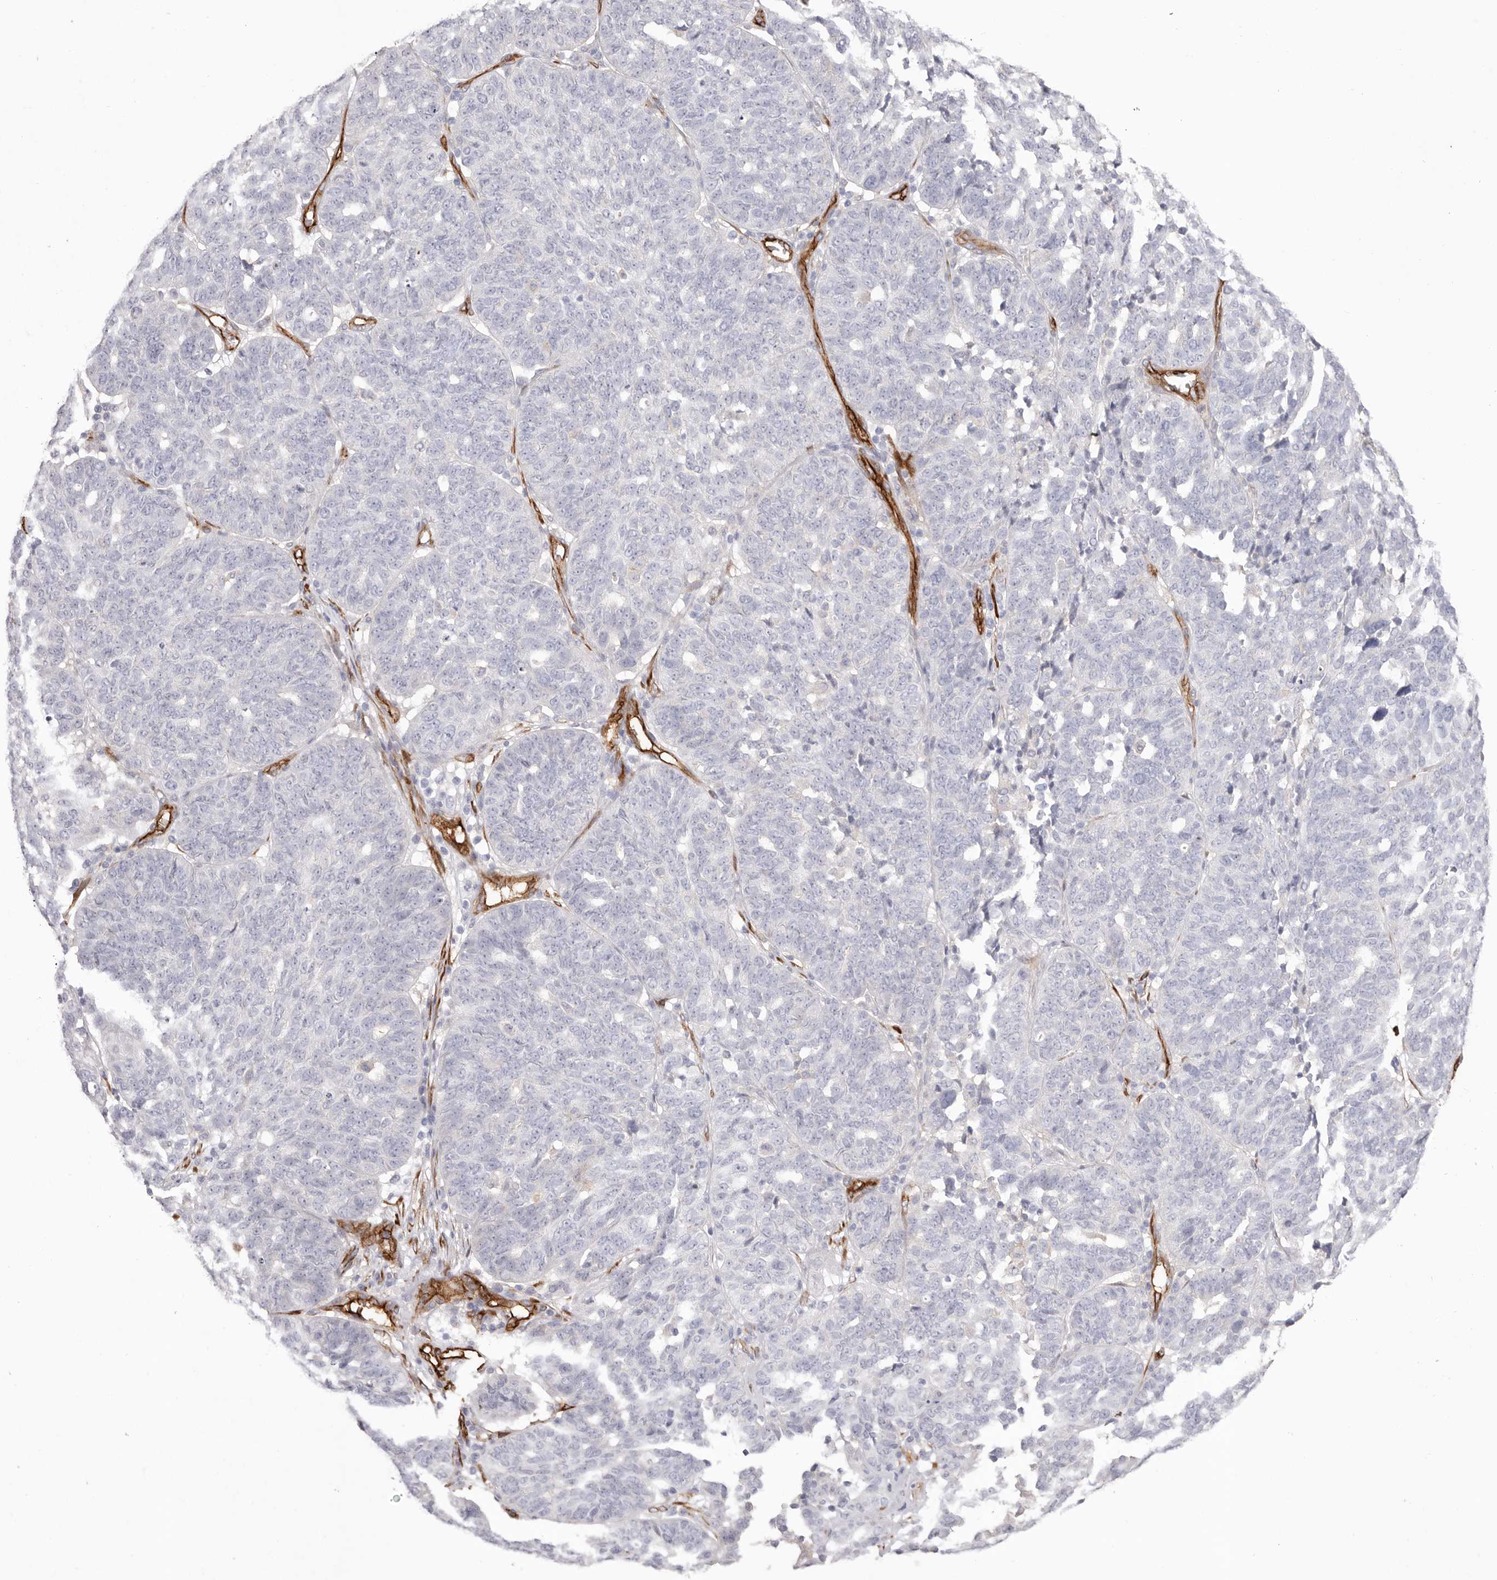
{"staining": {"intensity": "negative", "quantity": "none", "location": "none"}, "tissue": "ovarian cancer", "cell_type": "Tumor cells", "image_type": "cancer", "snomed": [{"axis": "morphology", "description": "Cystadenocarcinoma, serous, NOS"}, {"axis": "topography", "description": "Ovary"}], "caption": "High magnification brightfield microscopy of ovarian cancer stained with DAB (3,3'-diaminobenzidine) (brown) and counterstained with hematoxylin (blue): tumor cells show no significant staining. (DAB immunohistochemistry (IHC), high magnification).", "gene": "LRRC66", "patient": {"sex": "female", "age": 59}}